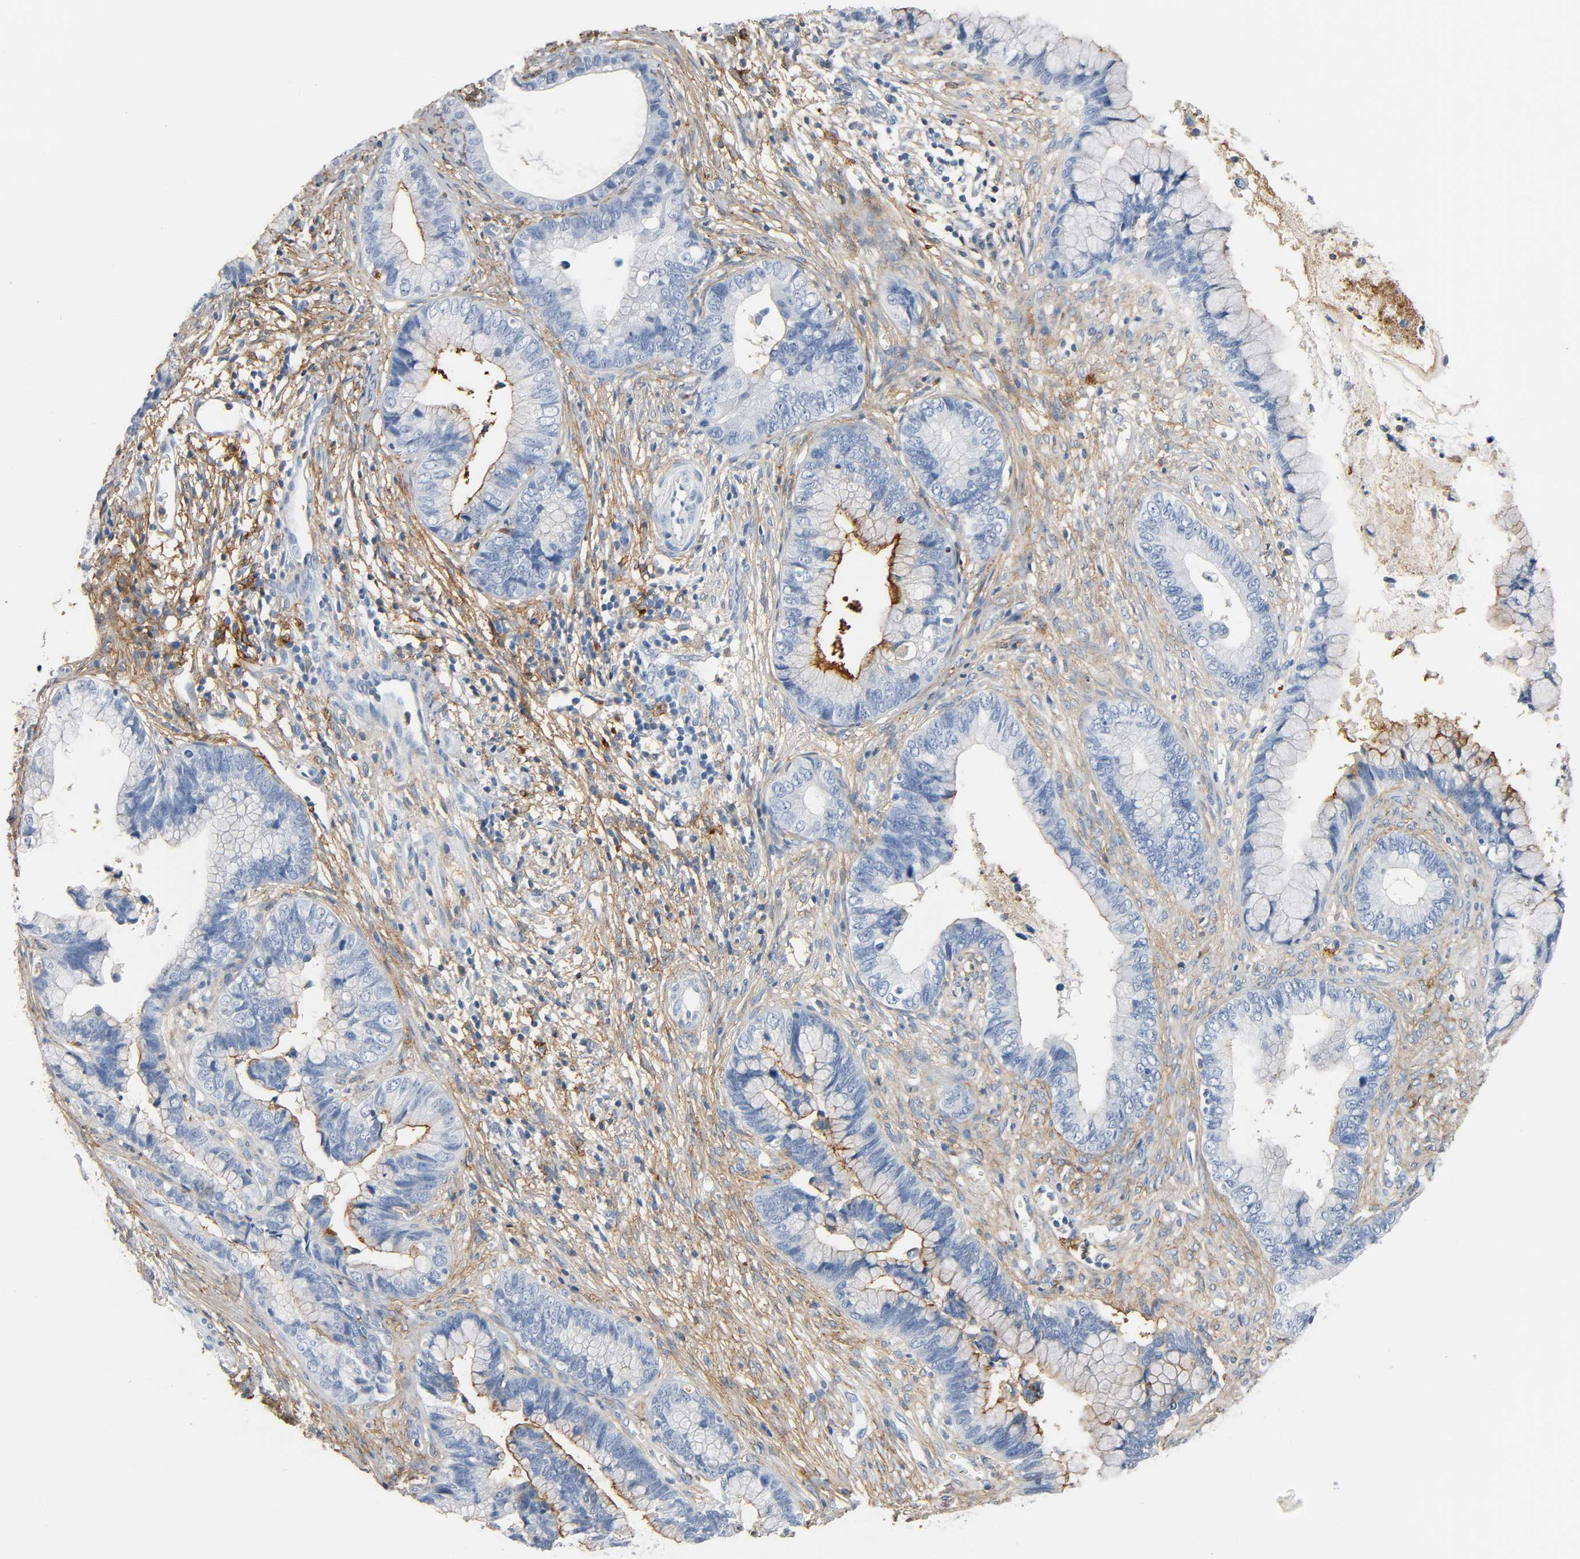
{"staining": {"intensity": "moderate", "quantity": "<25%", "location": "cytoplasmic/membranous"}, "tissue": "cervical cancer", "cell_type": "Tumor cells", "image_type": "cancer", "snomed": [{"axis": "morphology", "description": "Adenocarcinoma, NOS"}, {"axis": "topography", "description": "Cervix"}], "caption": "This image shows immunohistochemistry (IHC) staining of cervical adenocarcinoma, with low moderate cytoplasmic/membranous positivity in approximately <25% of tumor cells.", "gene": "ANPEP", "patient": {"sex": "female", "age": 44}}